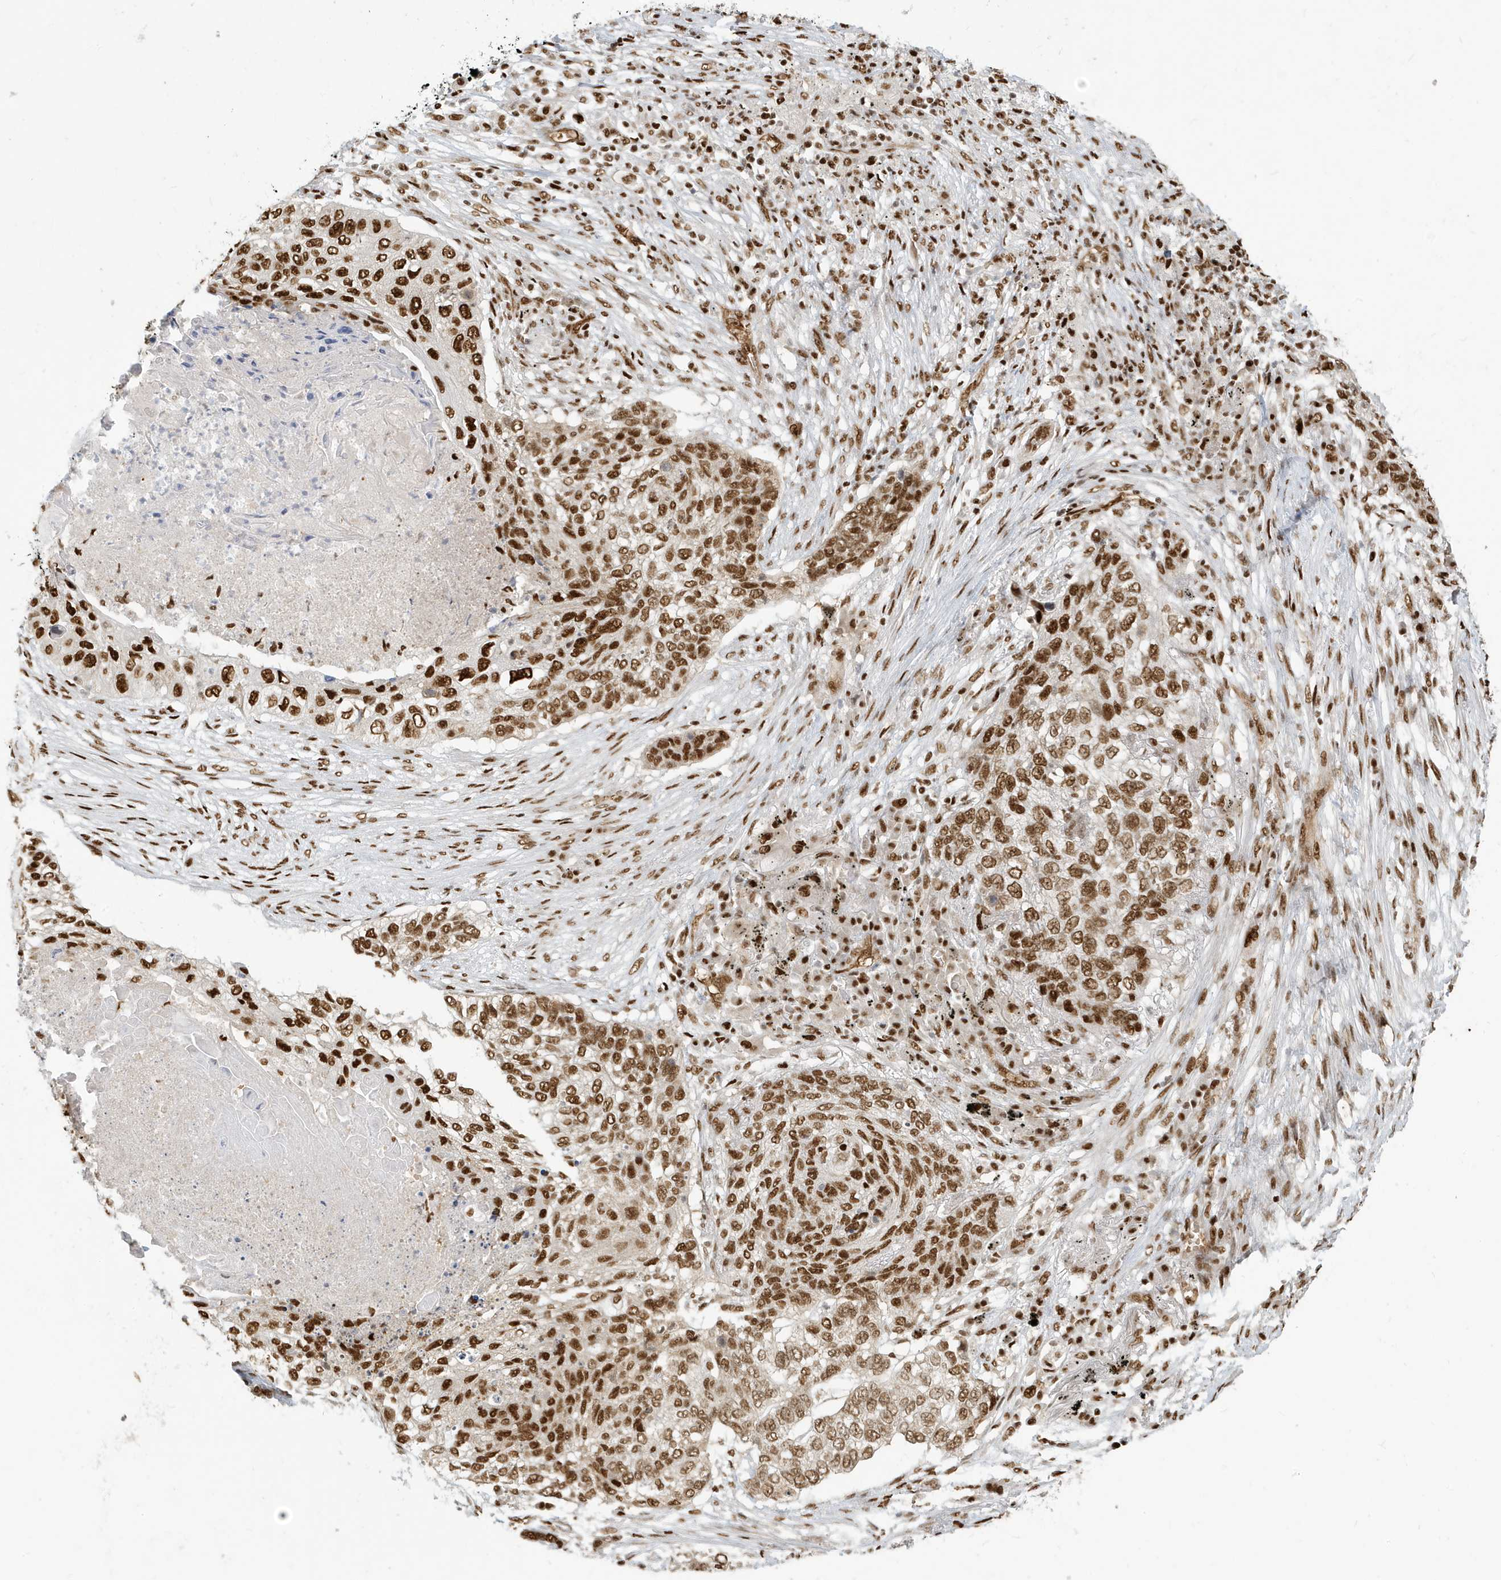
{"staining": {"intensity": "strong", "quantity": ">75%", "location": "nuclear"}, "tissue": "lung cancer", "cell_type": "Tumor cells", "image_type": "cancer", "snomed": [{"axis": "morphology", "description": "Squamous cell carcinoma, NOS"}, {"axis": "topography", "description": "Lung"}], "caption": "The image reveals staining of lung squamous cell carcinoma, revealing strong nuclear protein expression (brown color) within tumor cells.", "gene": "CKS2", "patient": {"sex": "female", "age": 63}}